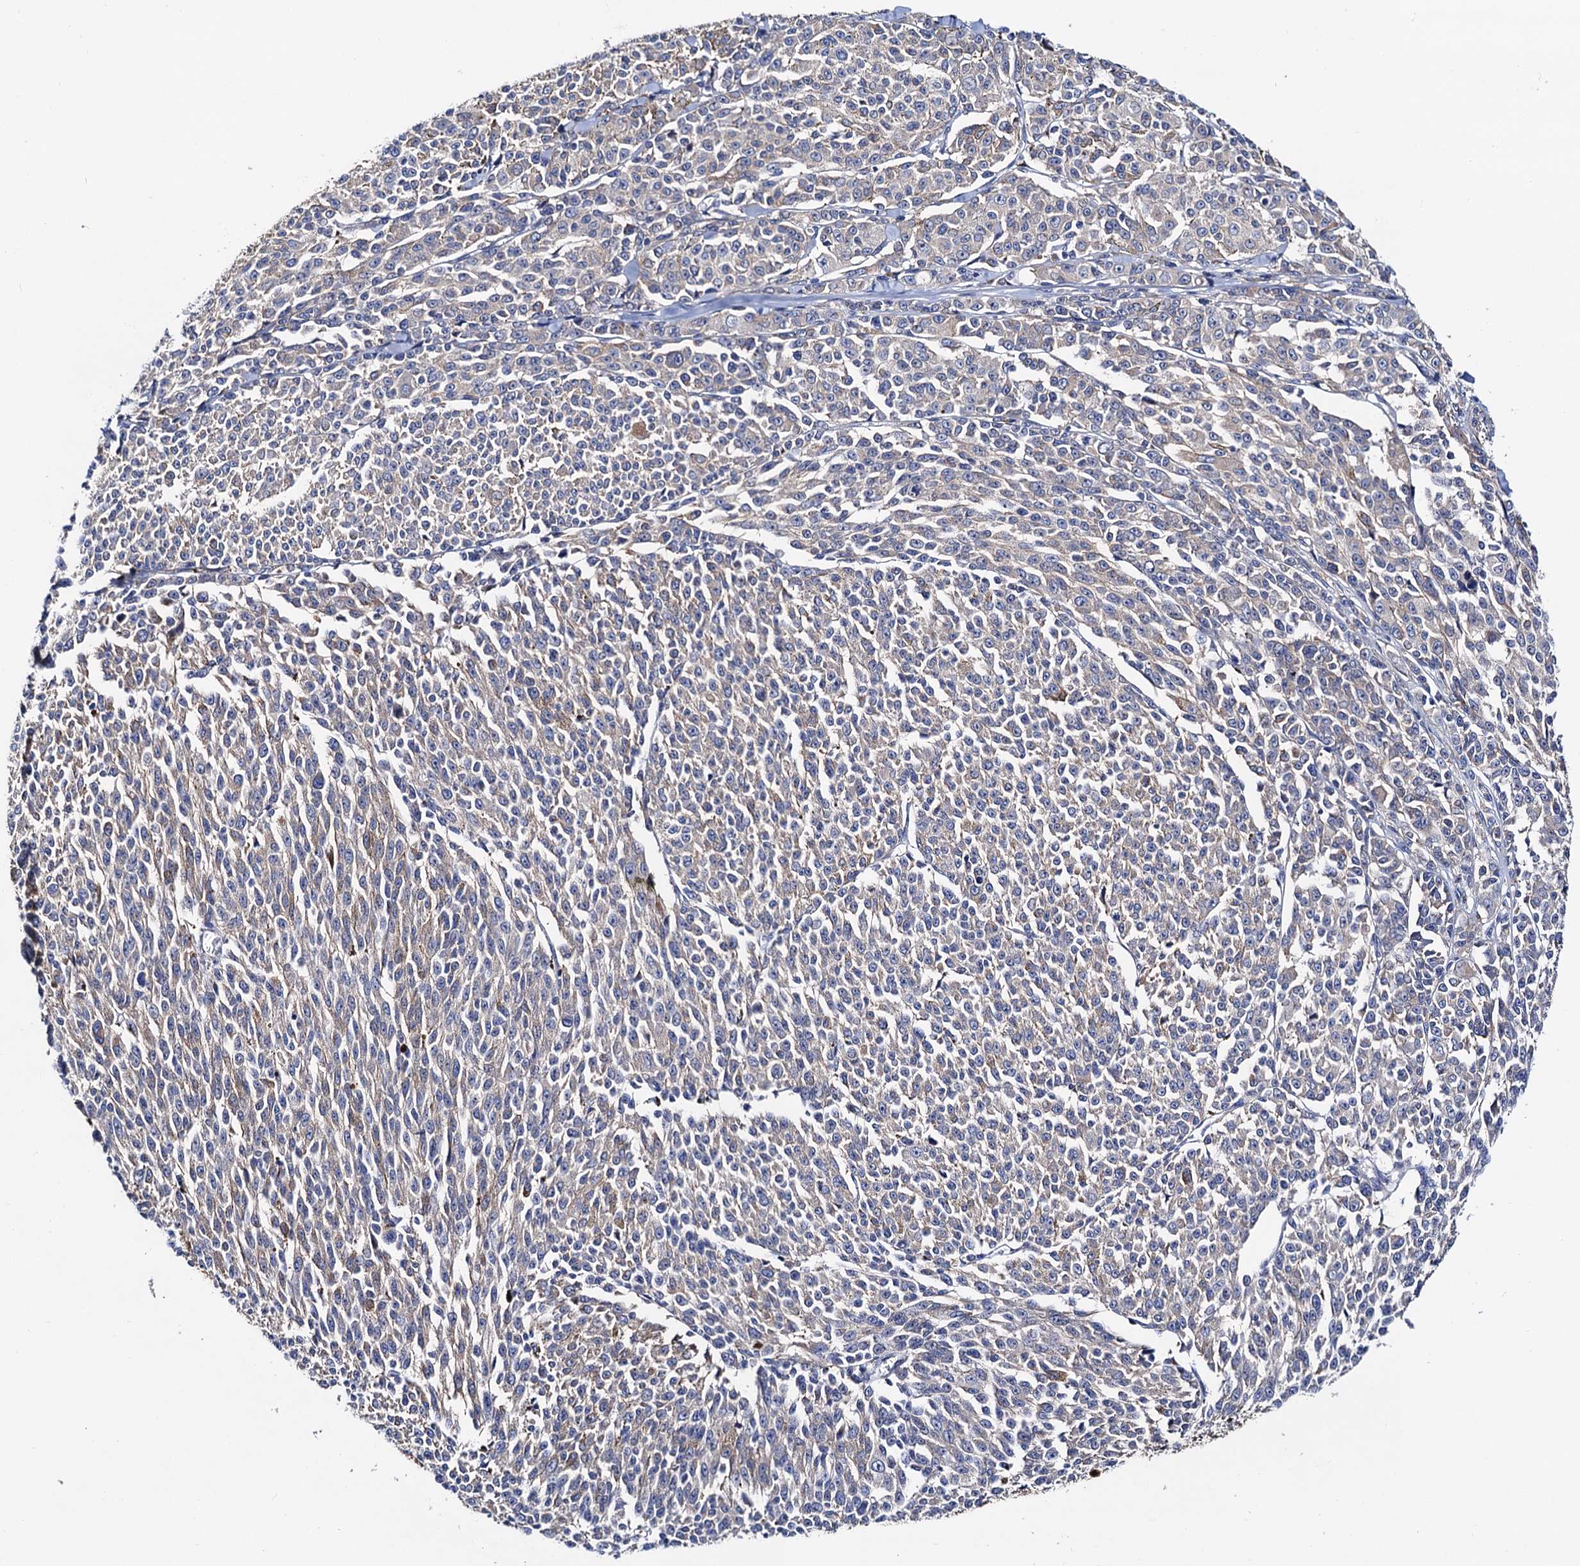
{"staining": {"intensity": "negative", "quantity": "none", "location": "none"}, "tissue": "melanoma", "cell_type": "Tumor cells", "image_type": "cancer", "snomed": [{"axis": "morphology", "description": "Malignant melanoma, NOS"}, {"axis": "topography", "description": "Skin"}], "caption": "Micrograph shows no protein positivity in tumor cells of melanoma tissue. Nuclei are stained in blue.", "gene": "ZDHHC18", "patient": {"sex": "female", "age": 52}}